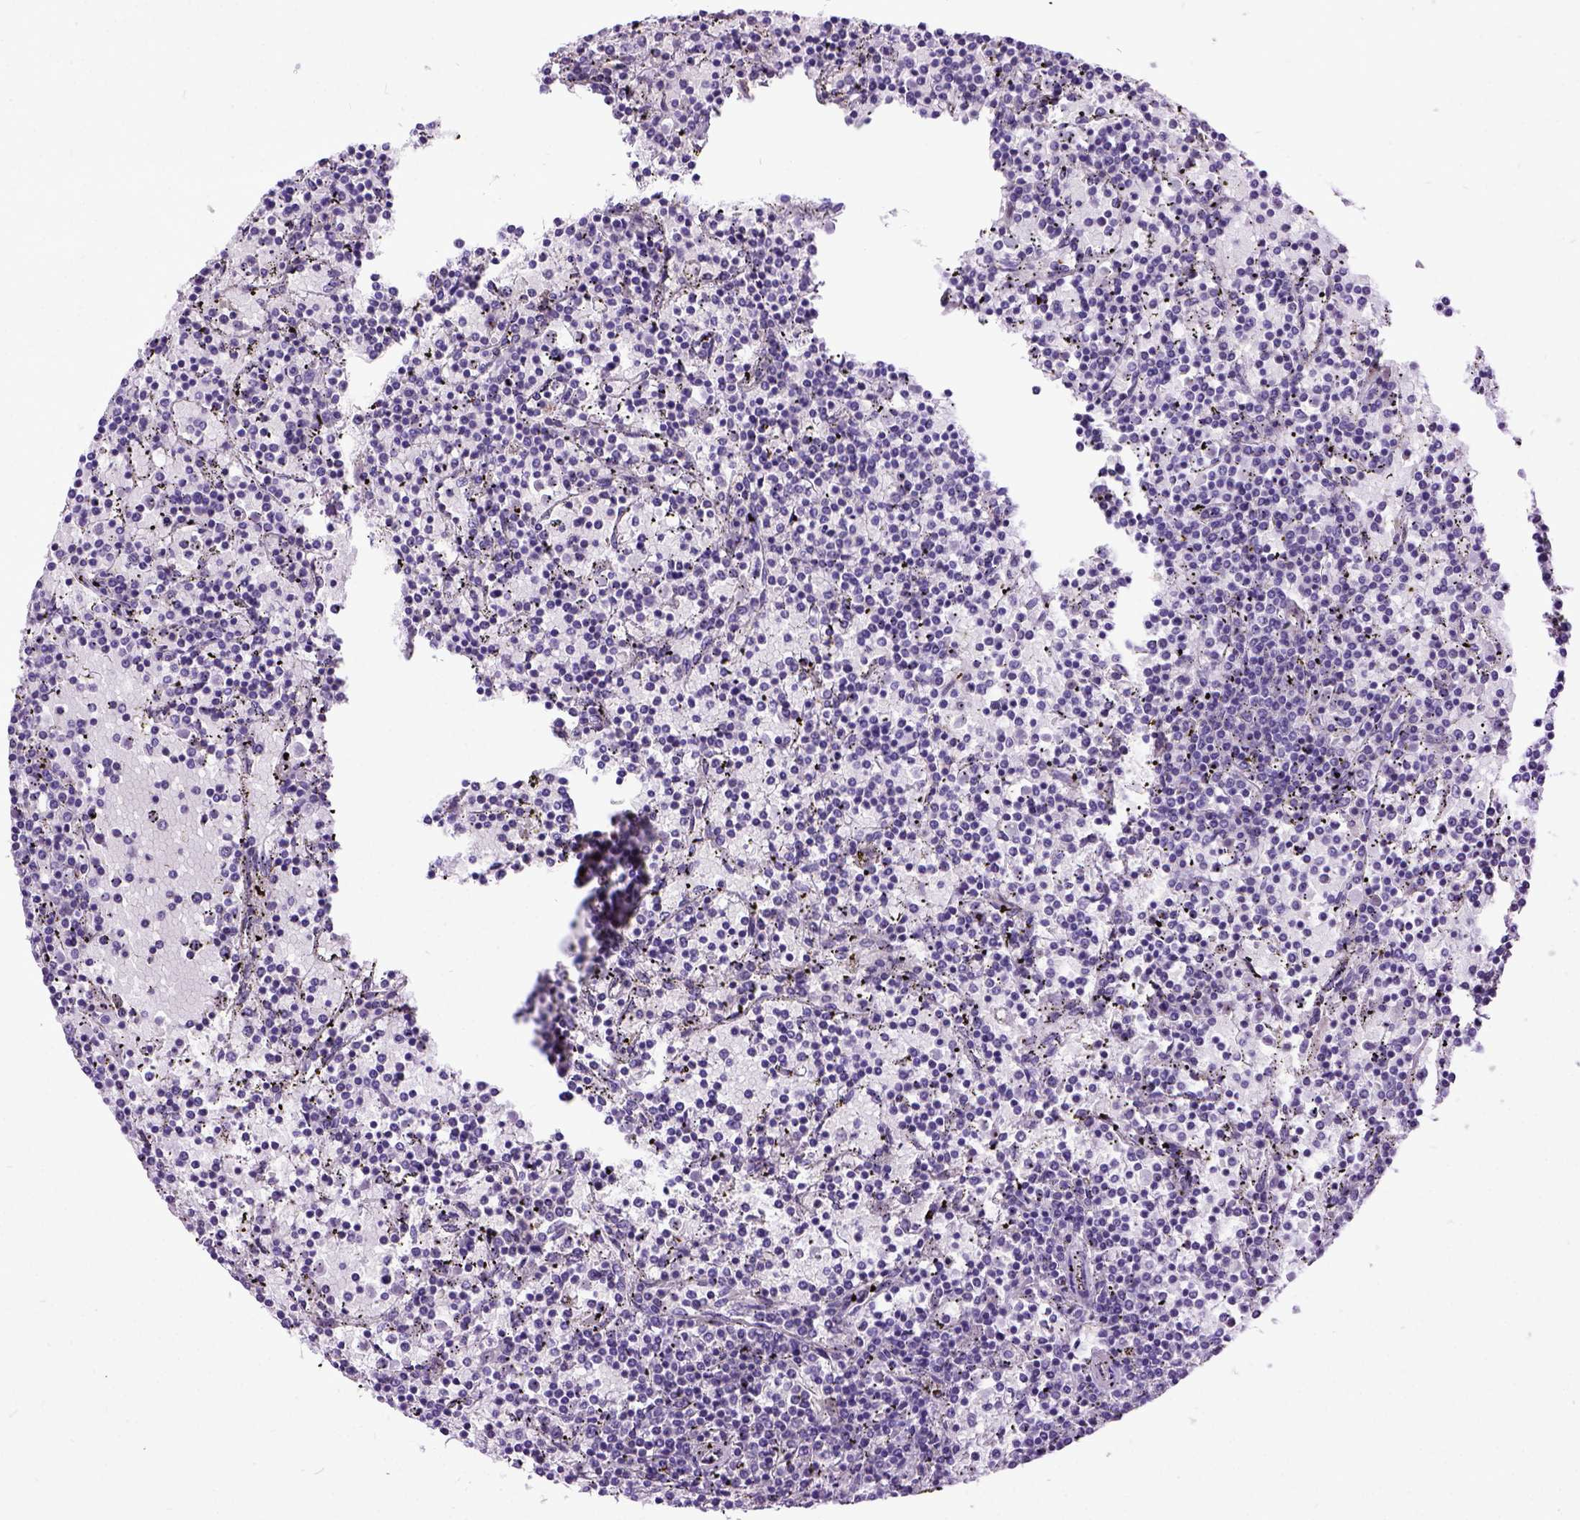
{"staining": {"intensity": "negative", "quantity": "none", "location": "none"}, "tissue": "lymphoma", "cell_type": "Tumor cells", "image_type": "cancer", "snomed": [{"axis": "morphology", "description": "Malignant lymphoma, non-Hodgkin's type, Low grade"}, {"axis": "topography", "description": "Spleen"}], "caption": "This histopathology image is of malignant lymphoma, non-Hodgkin's type (low-grade) stained with immunohistochemistry to label a protein in brown with the nuclei are counter-stained blue. There is no staining in tumor cells.", "gene": "NEK5", "patient": {"sex": "female", "age": 77}}